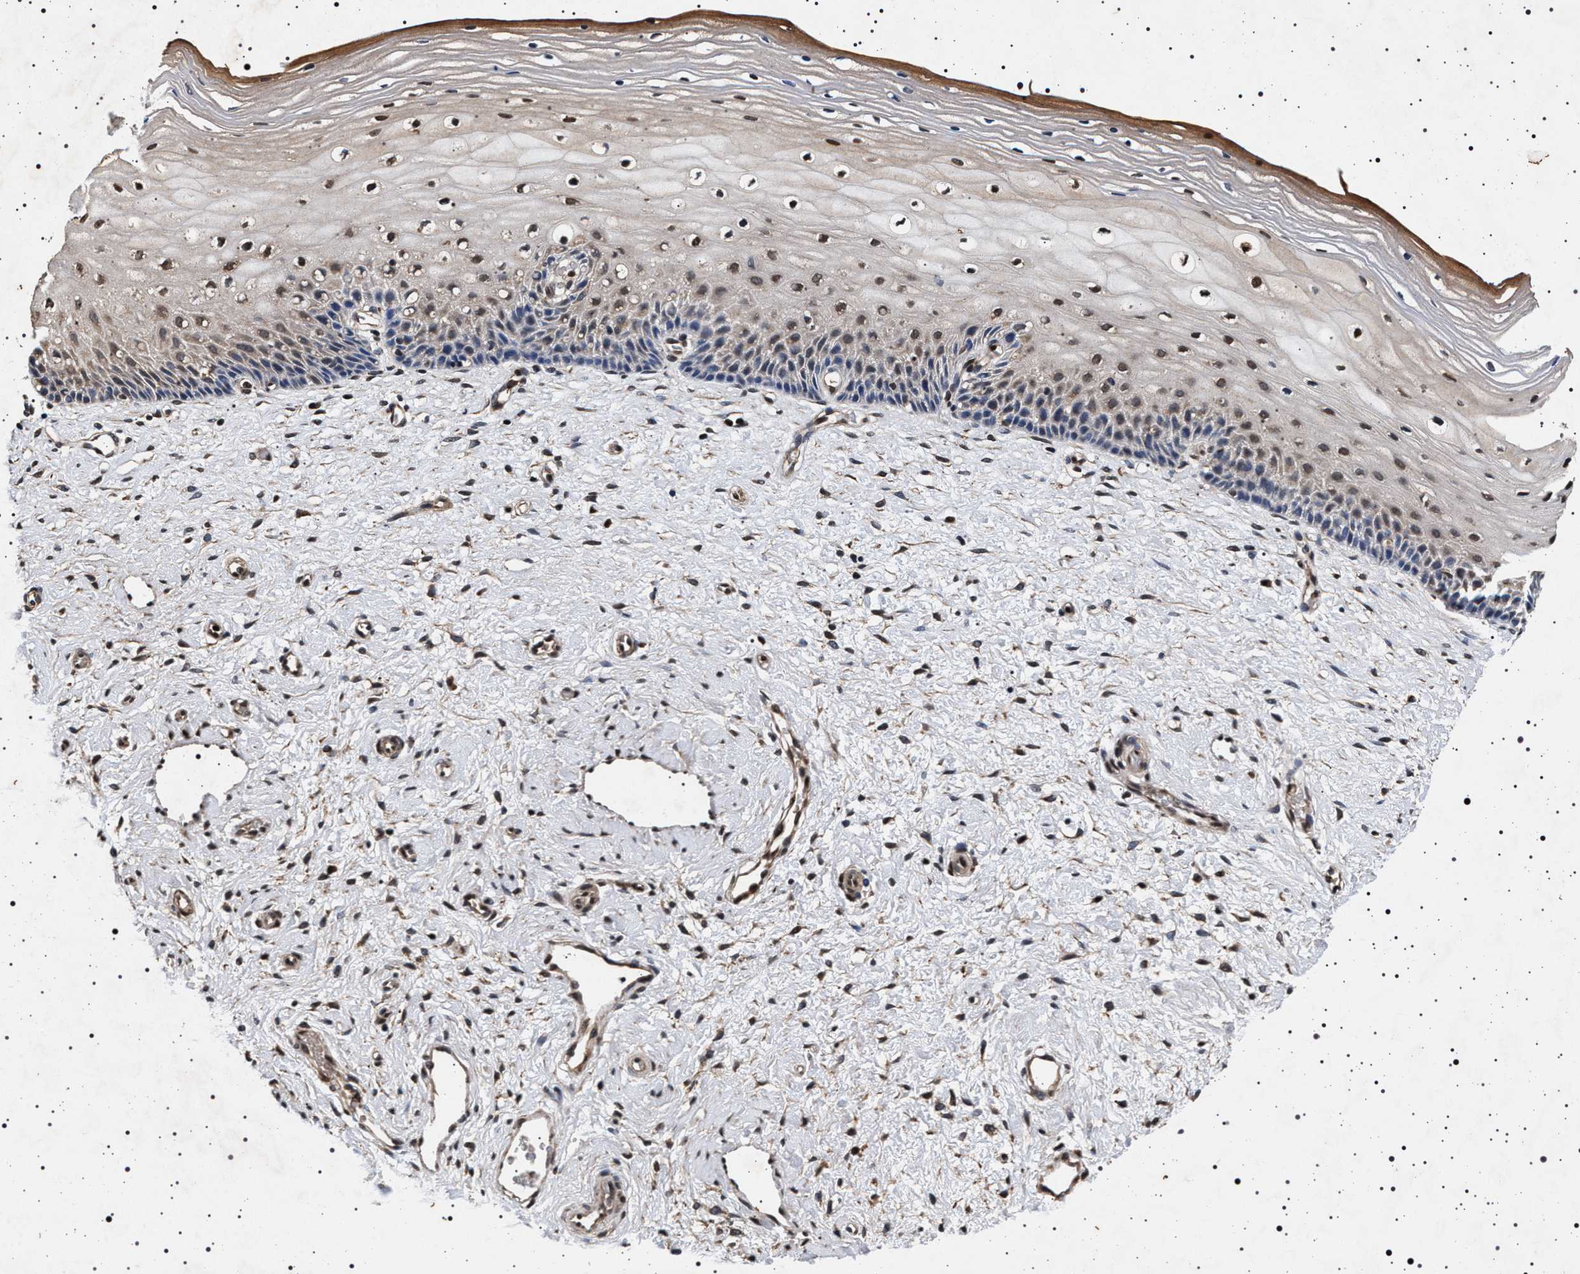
{"staining": {"intensity": "moderate", "quantity": ">75%", "location": "cytoplasmic/membranous"}, "tissue": "cervix", "cell_type": "Glandular cells", "image_type": "normal", "snomed": [{"axis": "morphology", "description": "Normal tissue, NOS"}, {"axis": "topography", "description": "Cervix"}], "caption": "This is a photomicrograph of immunohistochemistry (IHC) staining of normal cervix, which shows moderate positivity in the cytoplasmic/membranous of glandular cells.", "gene": "CDKN1B", "patient": {"sex": "female", "age": 39}}